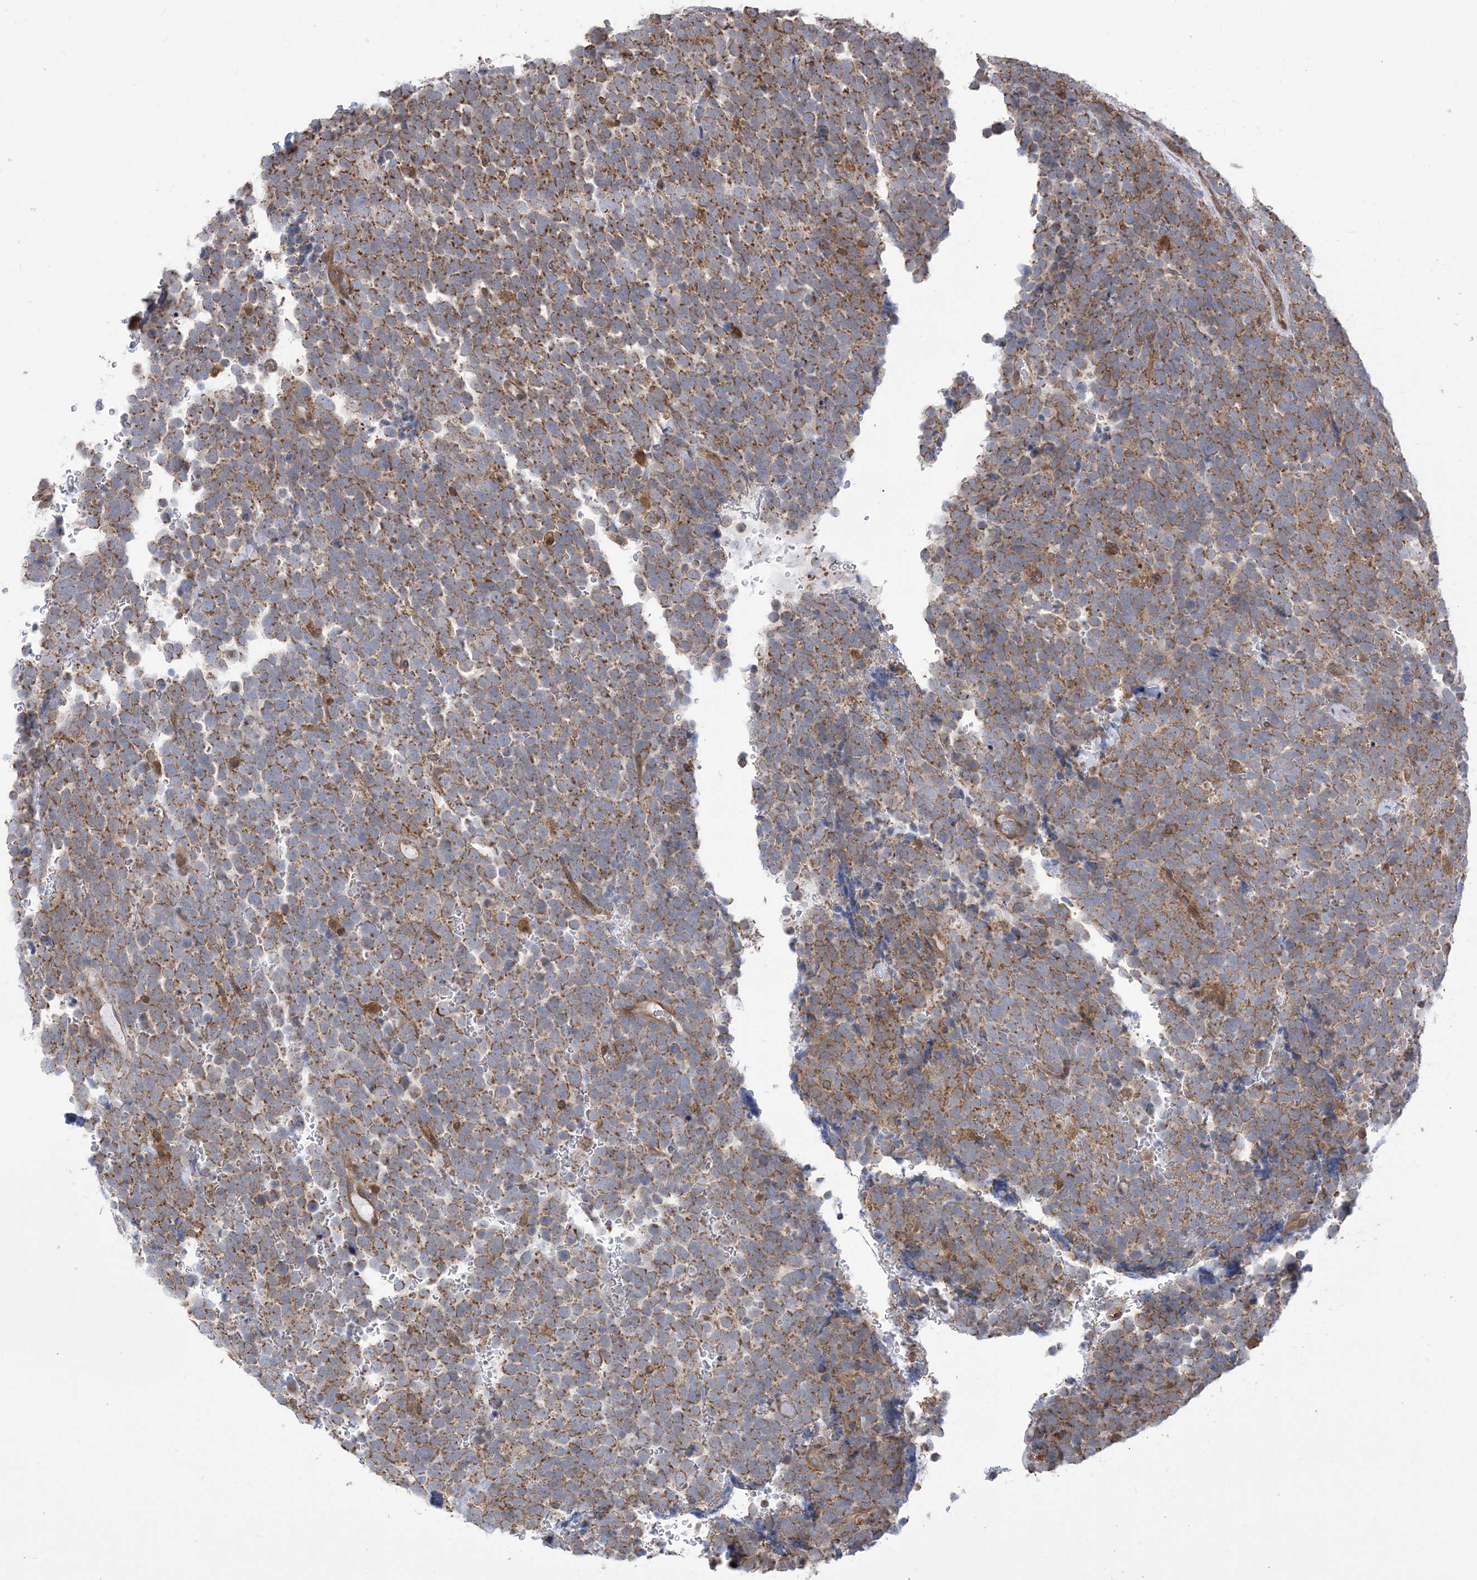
{"staining": {"intensity": "moderate", "quantity": ">75%", "location": "cytoplasmic/membranous"}, "tissue": "urothelial cancer", "cell_type": "Tumor cells", "image_type": "cancer", "snomed": [{"axis": "morphology", "description": "Urothelial carcinoma, High grade"}, {"axis": "topography", "description": "Urinary bladder"}], "caption": "A high-resolution image shows immunohistochemistry staining of urothelial cancer, which shows moderate cytoplasmic/membranous staining in approximately >75% of tumor cells.", "gene": "CASP4", "patient": {"sex": "female", "age": 82}}